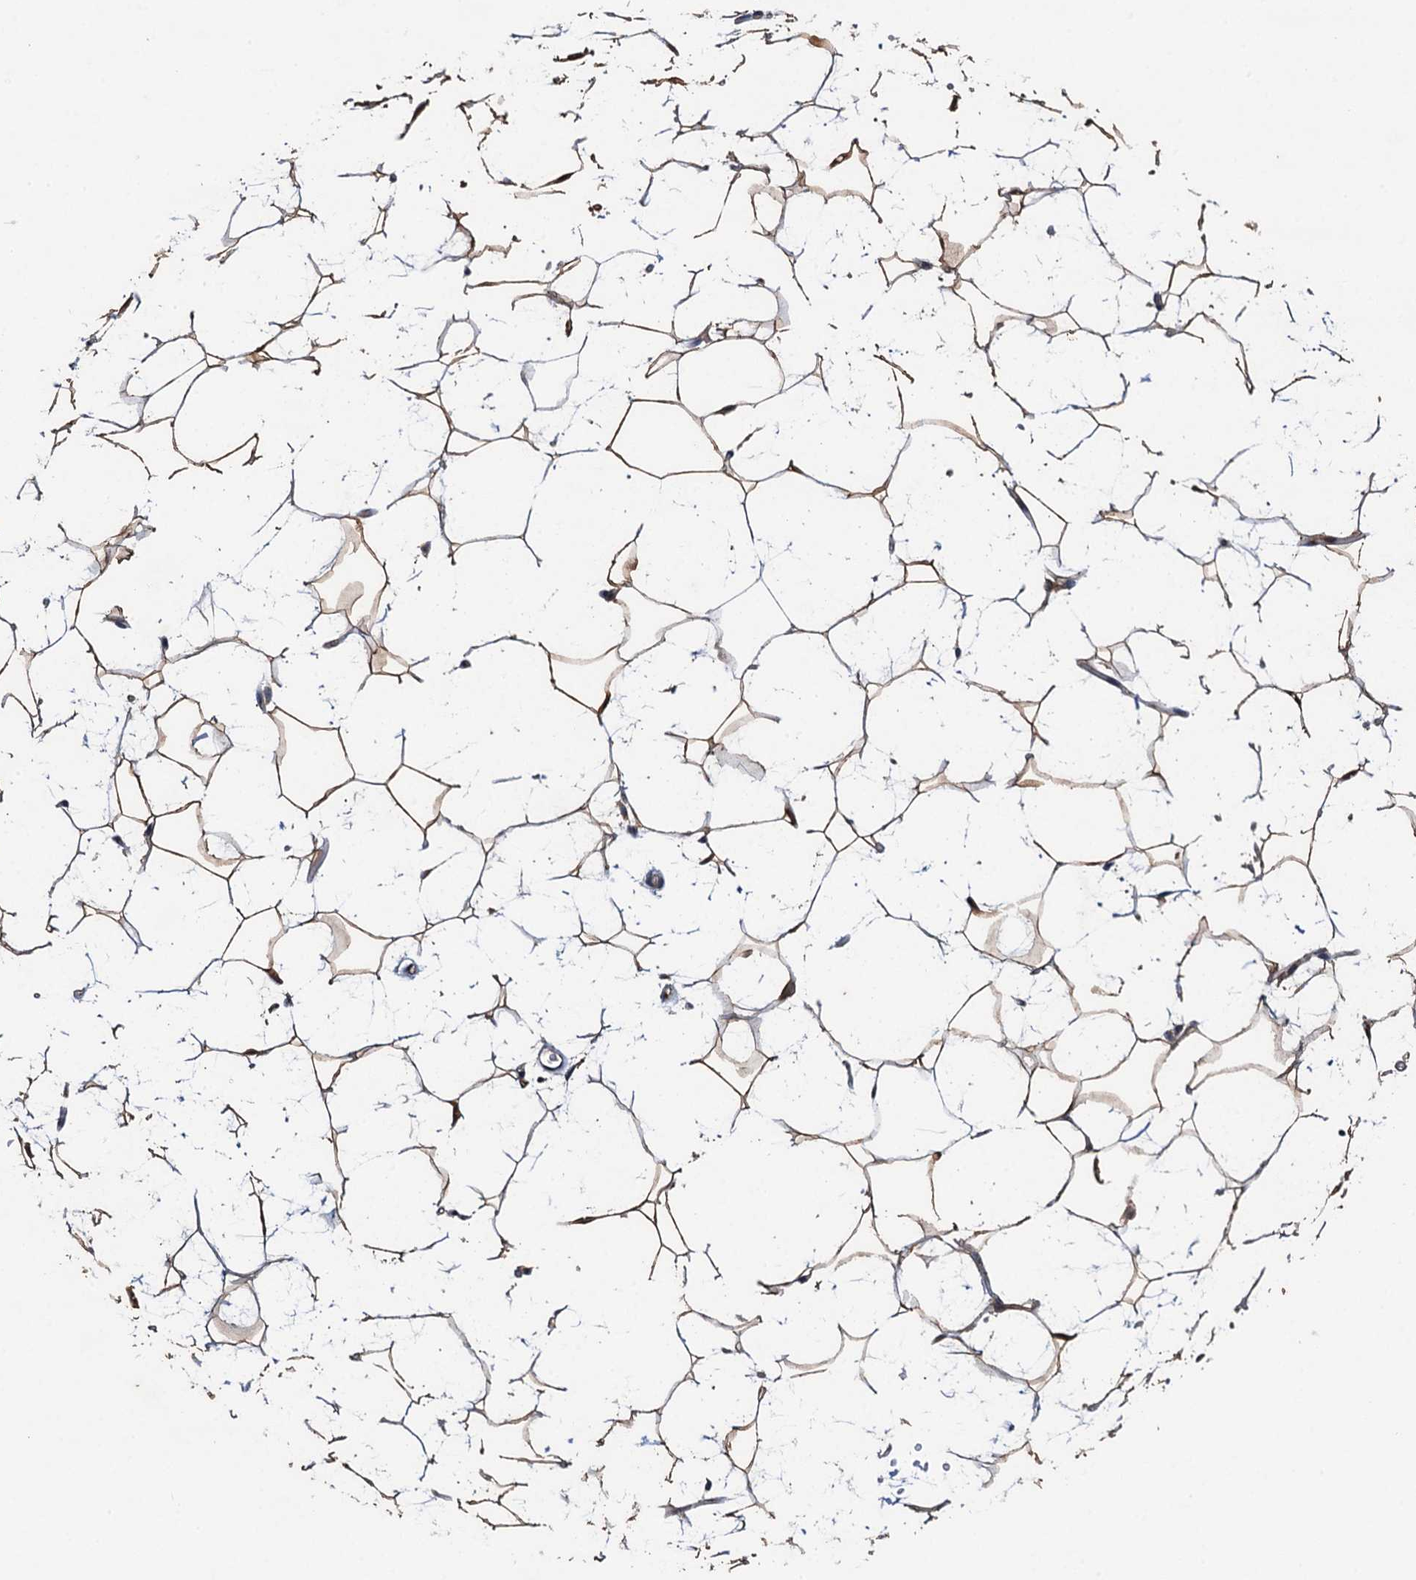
{"staining": {"intensity": "moderate", "quantity": ">75%", "location": "cytoplasmic/membranous"}, "tissue": "adipose tissue", "cell_type": "Adipocytes", "image_type": "normal", "snomed": [{"axis": "morphology", "description": "Normal tissue, NOS"}, {"axis": "topography", "description": "Breast"}], "caption": "This micrograph exhibits normal adipose tissue stained with immunohistochemistry (IHC) to label a protein in brown. The cytoplasmic/membranous of adipocytes show moderate positivity for the protein. Nuclei are counter-stained blue.", "gene": "NLRP10", "patient": {"sex": "female", "age": 26}}